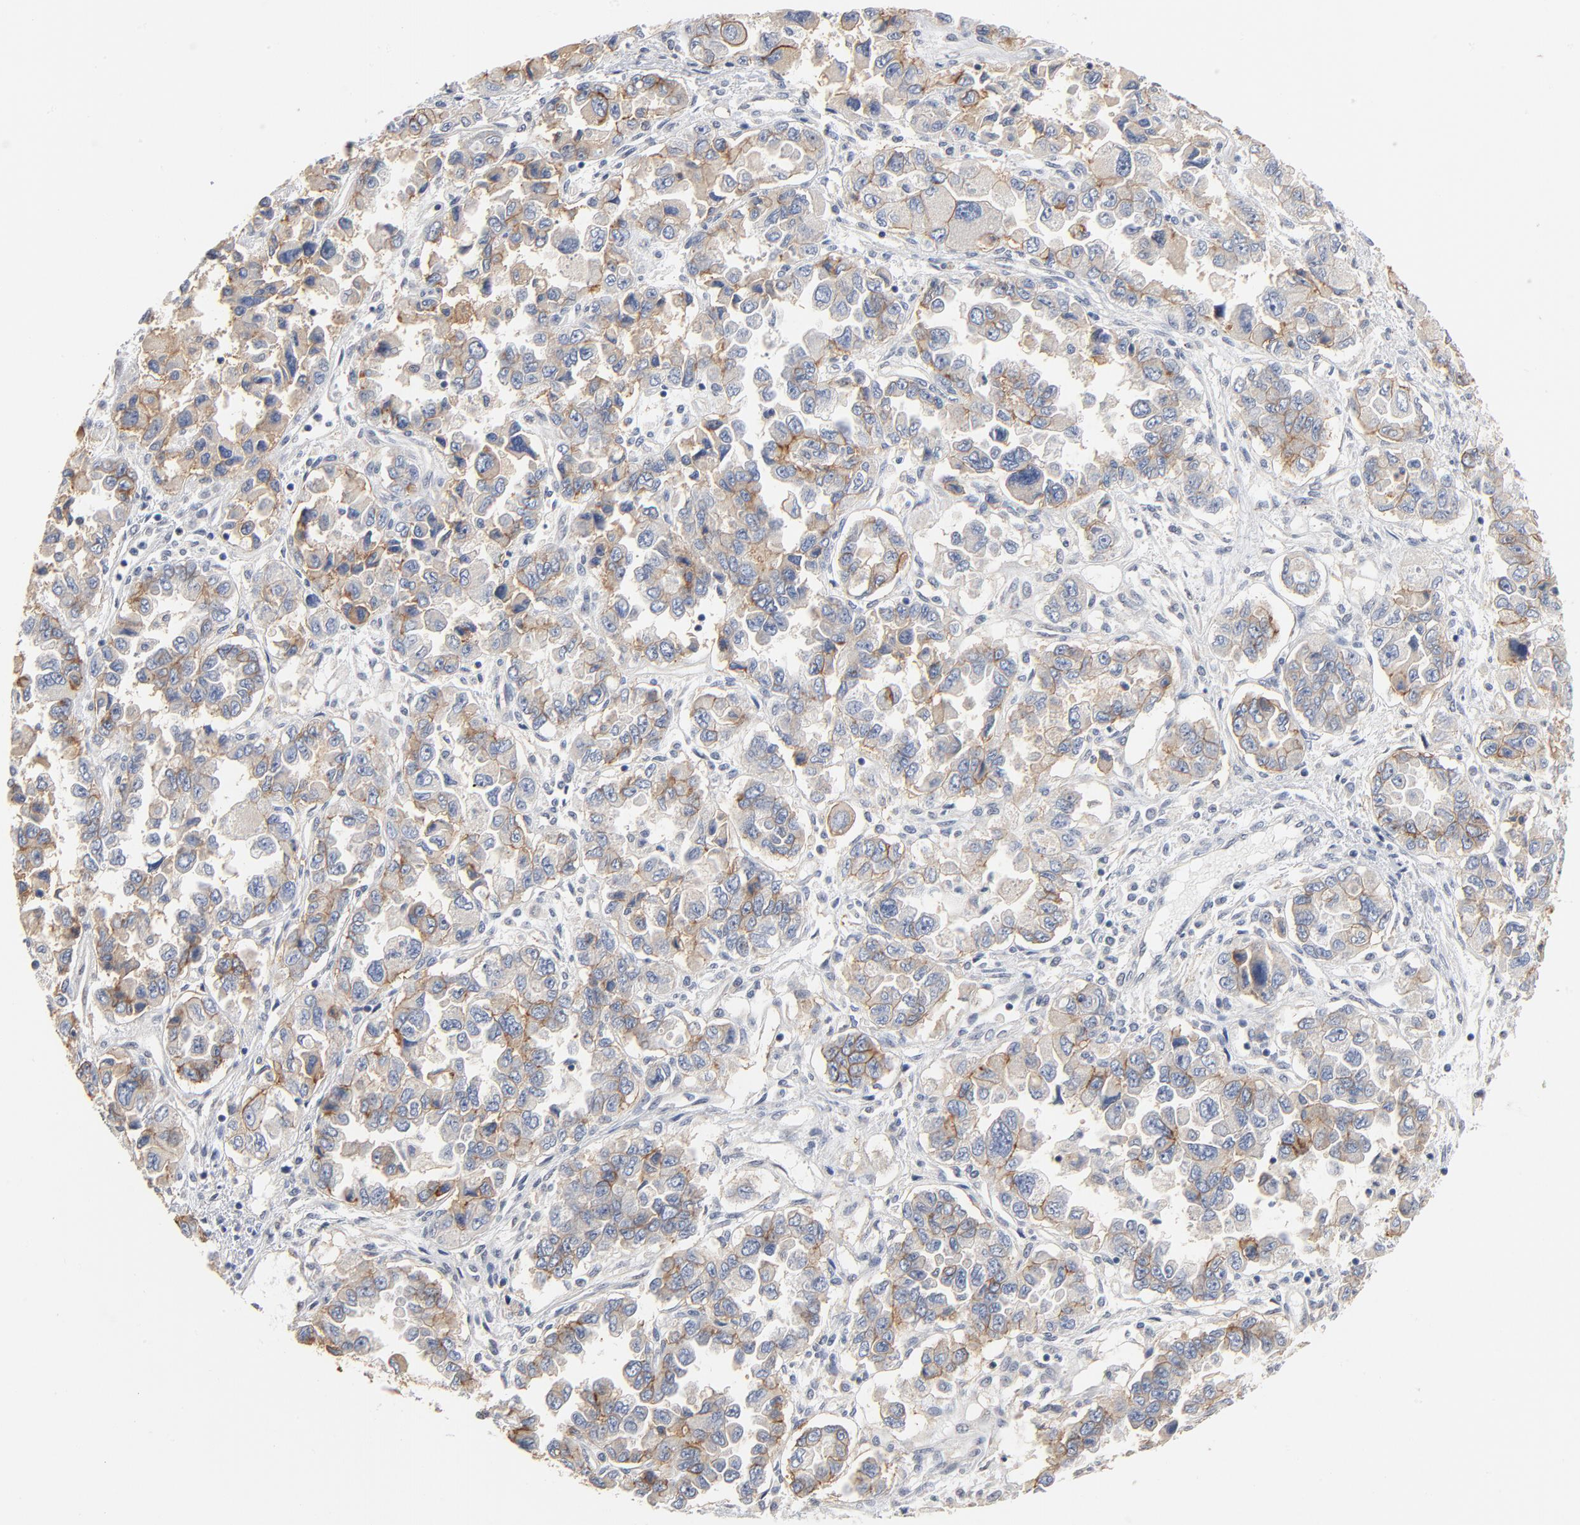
{"staining": {"intensity": "weak", "quantity": "25%-75%", "location": "cytoplasmic/membranous"}, "tissue": "ovarian cancer", "cell_type": "Tumor cells", "image_type": "cancer", "snomed": [{"axis": "morphology", "description": "Cystadenocarcinoma, serous, NOS"}, {"axis": "topography", "description": "Ovary"}], "caption": "Ovarian serous cystadenocarcinoma tissue demonstrates weak cytoplasmic/membranous staining in about 25%-75% of tumor cells, visualized by immunohistochemistry.", "gene": "EPCAM", "patient": {"sex": "female", "age": 84}}